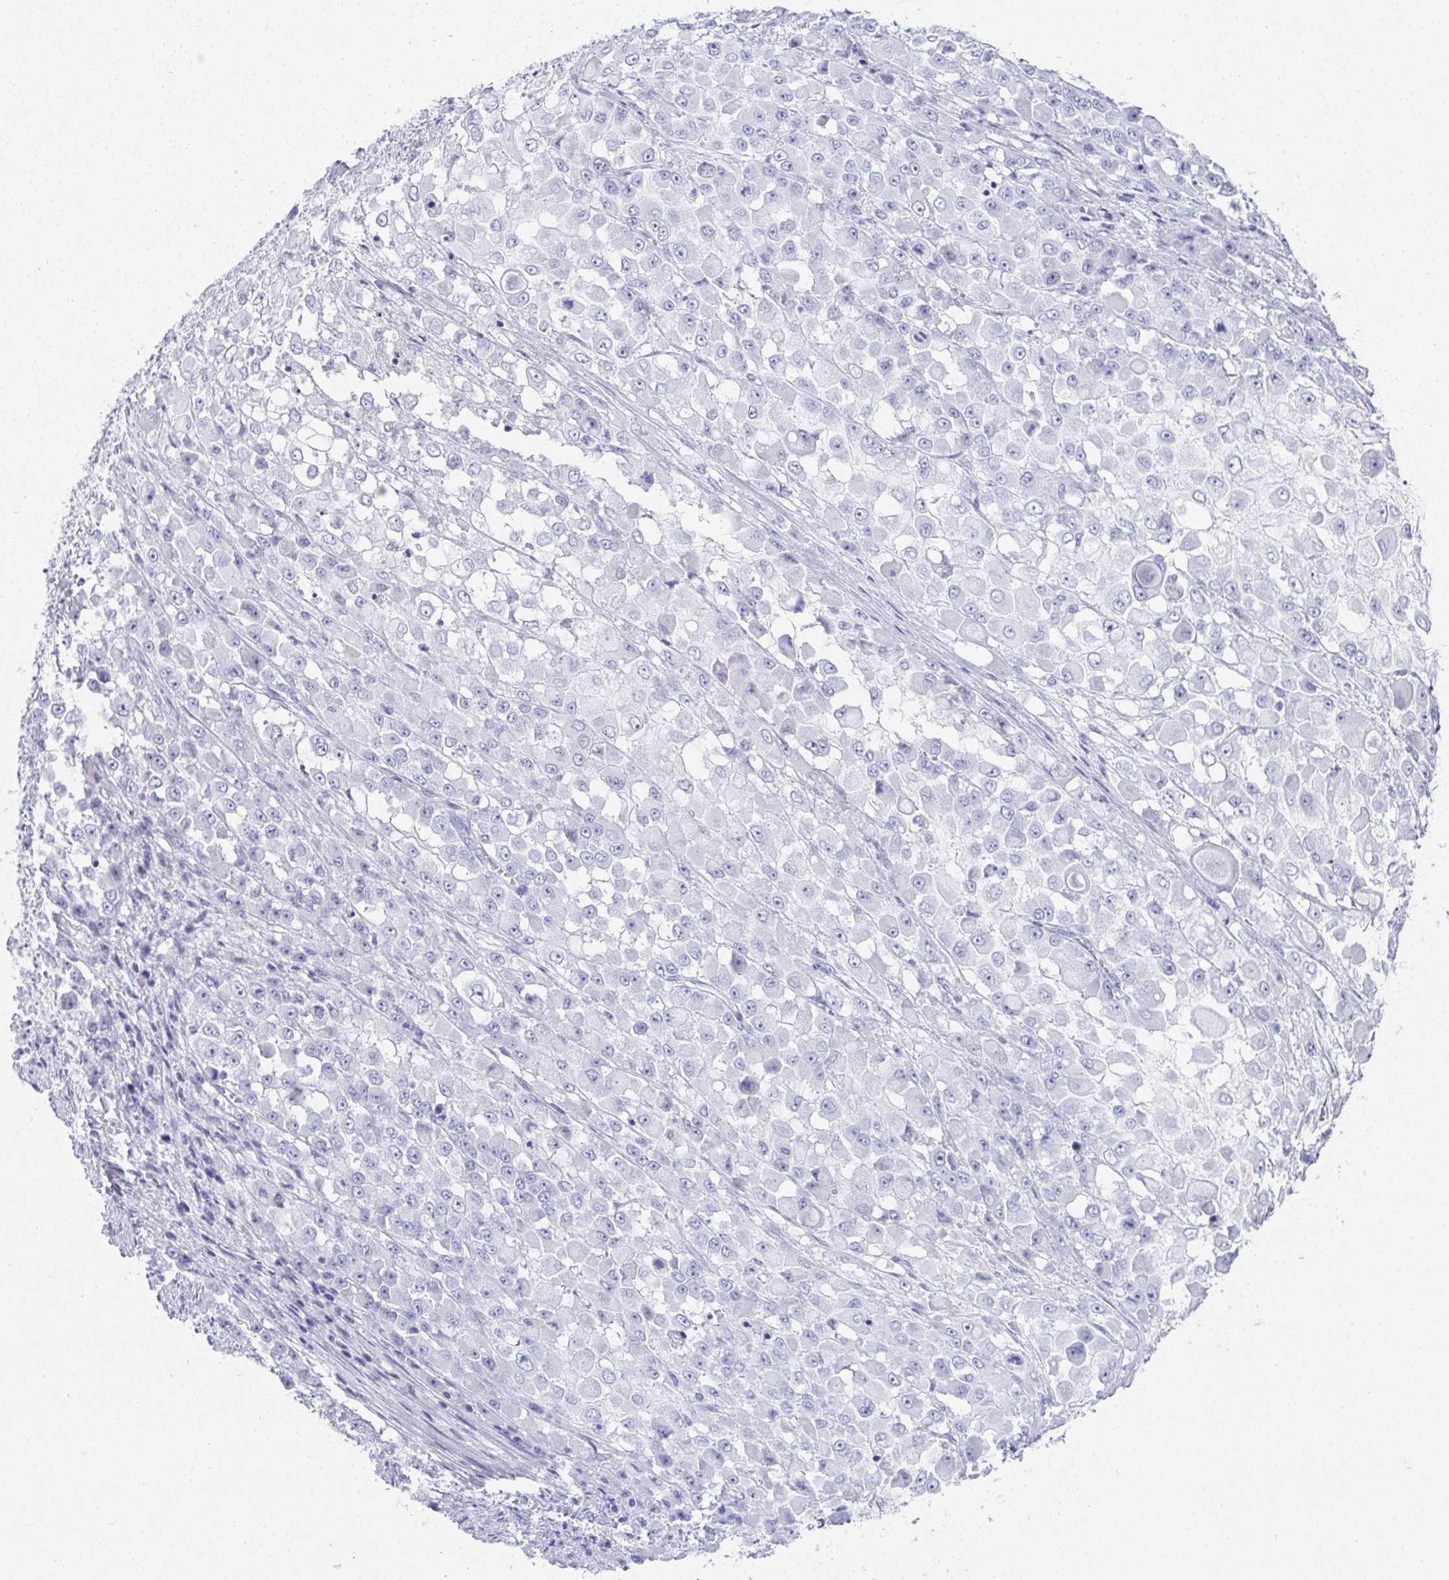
{"staining": {"intensity": "negative", "quantity": "none", "location": "none"}, "tissue": "stomach cancer", "cell_type": "Tumor cells", "image_type": "cancer", "snomed": [{"axis": "morphology", "description": "Adenocarcinoma, NOS"}, {"axis": "topography", "description": "Stomach"}], "caption": "This is an IHC micrograph of stomach adenocarcinoma. There is no expression in tumor cells.", "gene": "SYCP1", "patient": {"sex": "female", "age": 76}}